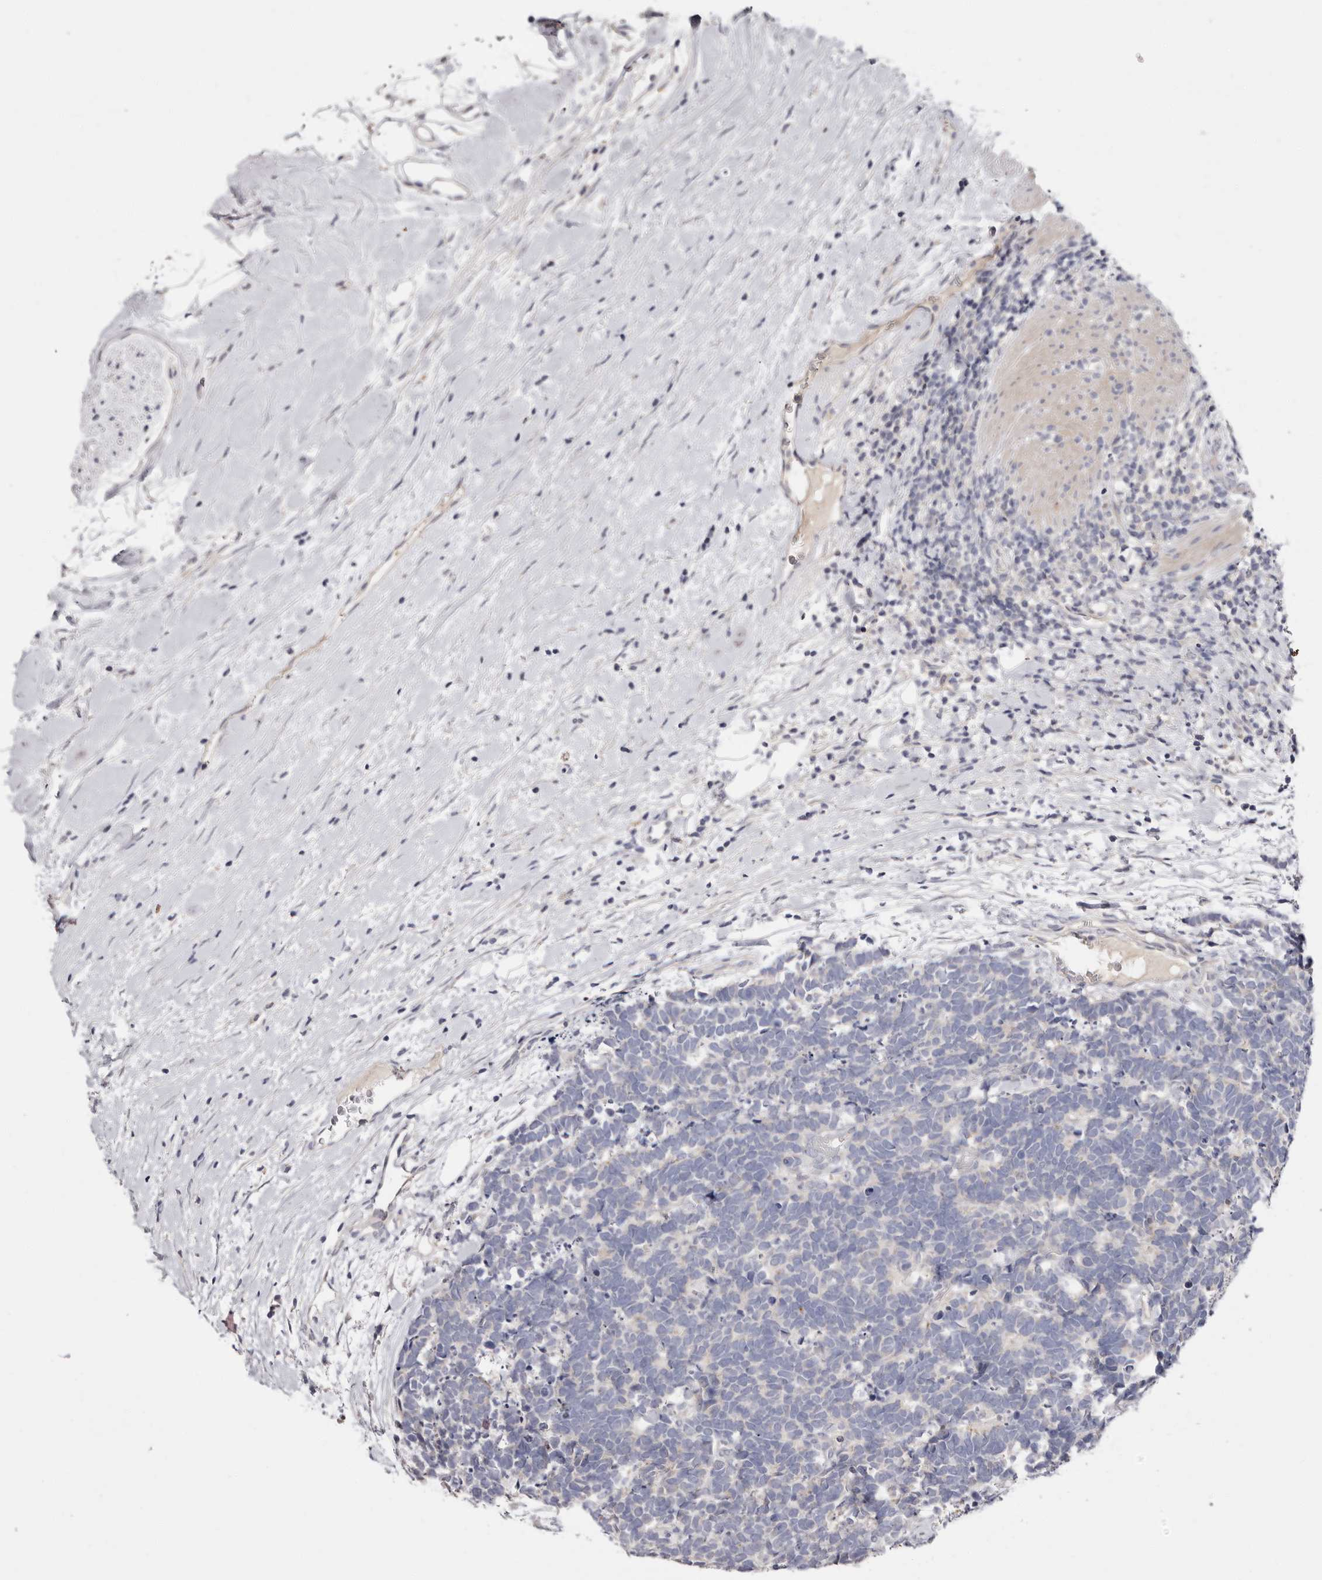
{"staining": {"intensity": "negative", "quantity": "none", "location": "none"}, "tissue": "carcinoid", "cell_type": "Tumor cells", "image_type": "cancer", "snomed": [{"axis": "morphology", "description": "Carcinoma, NOS"}, {"axis": "morphology", "description": "Carcinoid, malignant, NOS"}, {"axis": "topography", "description": "Urinary bladder"}], "caption": "Immunohistochemistry of malignant carcinoid exhibits no staining in tumor cells.", "gene": "STK16", "patient": {"sex": "male", "age": 57}}